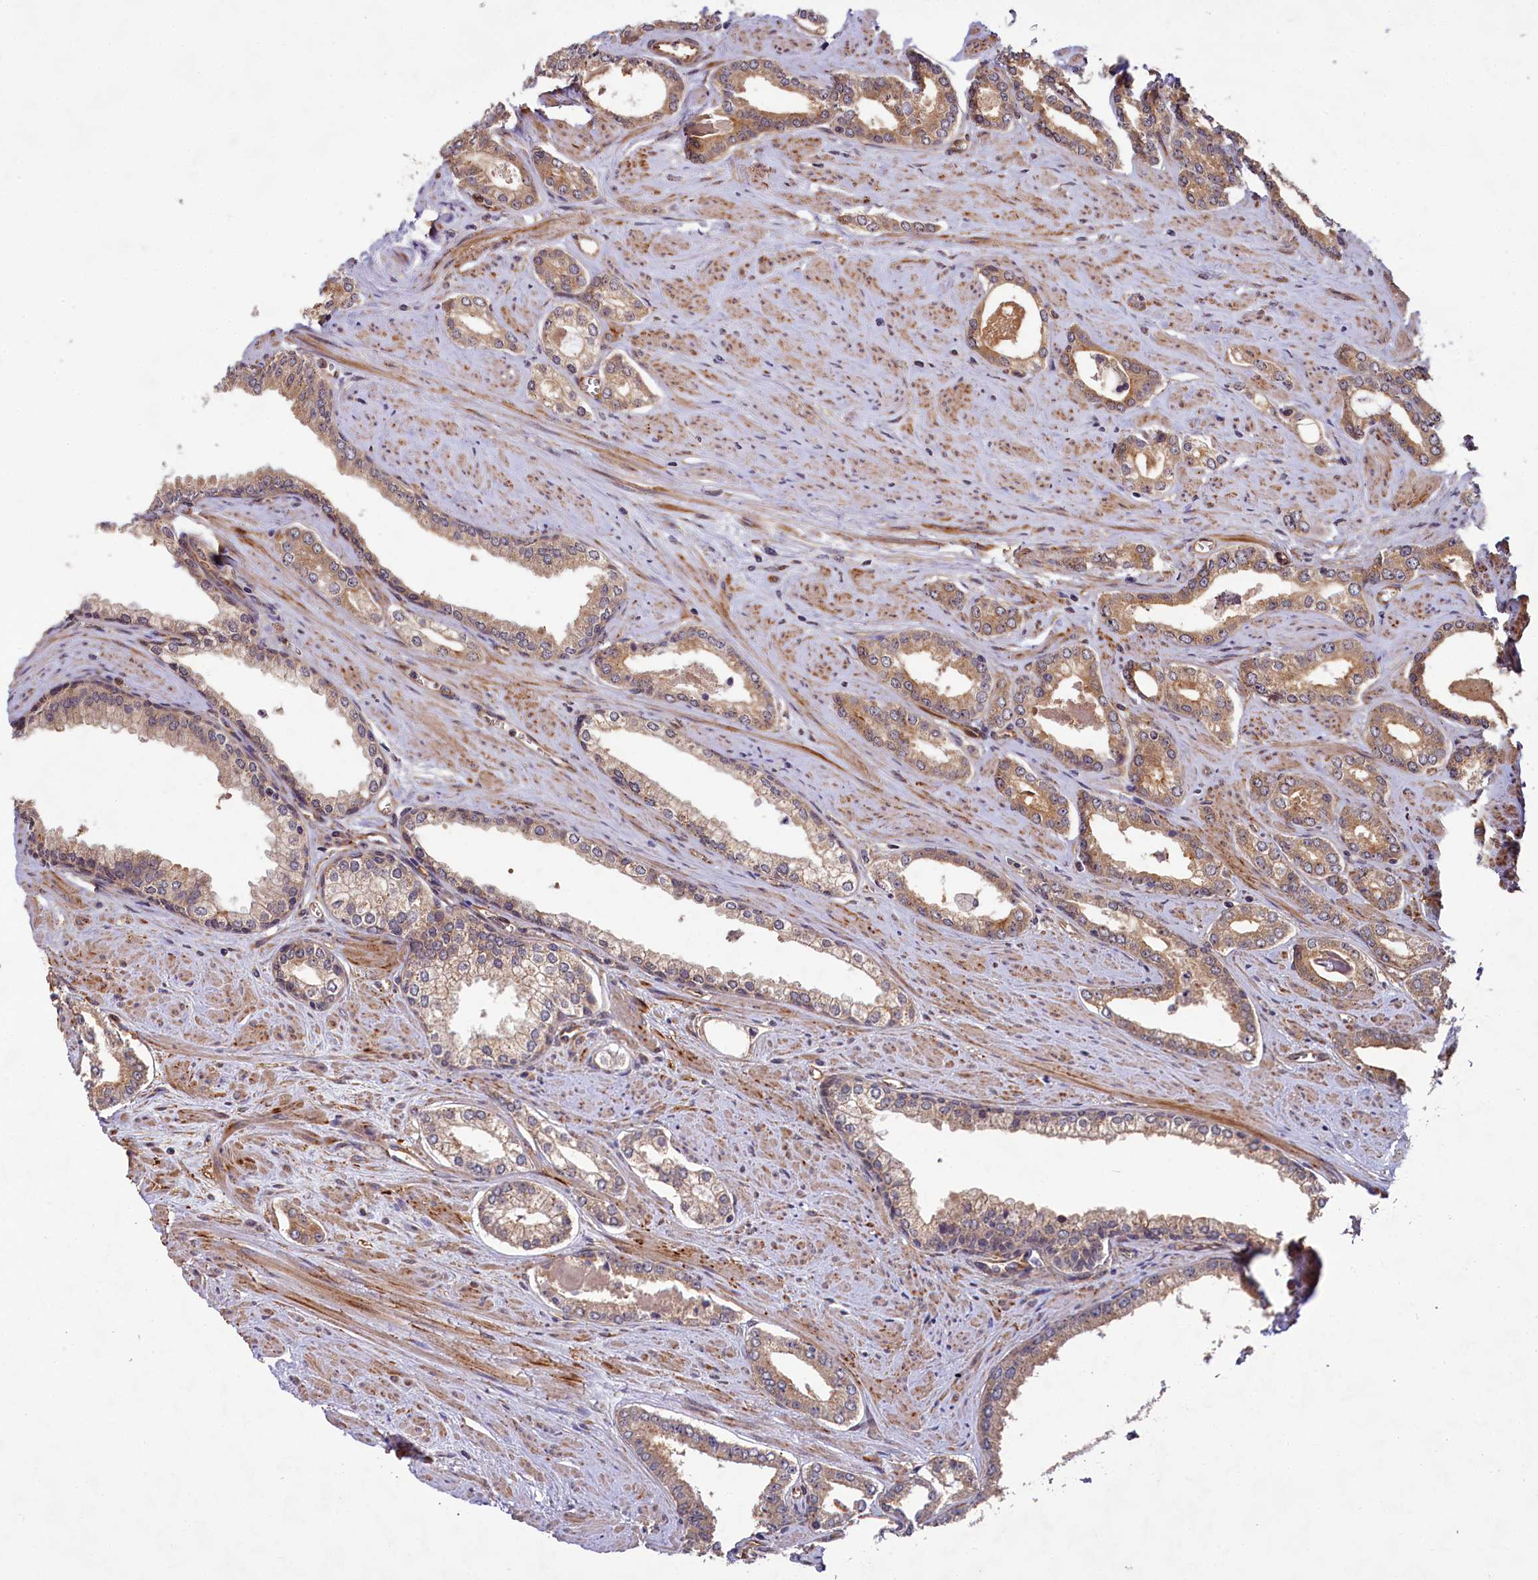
{"staining": {"intensity": "moderate", "quantity": ">75%", "location": "cytoplasmic/membranous"}, "tissue": "prostate cancer", "cell_type": "Tumor cells", "image_type": "cancer", "snomed": [{"axis": "morphology", "description": "Adenocarcinoma, Low grade"}, {"axis": "topography", "description": "Prostate and seminal vesicle, NOS"}], "caption": "A histopathology image of prostate adenocarcinoma (low-grade) stained for a protein exhibits moderate cytoplasmic/membranous brown staining in tumor cells. (Stains: DAB (3,3'-diaminobenzidine) in brown, nuclei in blue, Microscopy: brightfield microscopy at high magnification).", "gene": "PKN2", "patient": {"sex": "male", "age": 60}}